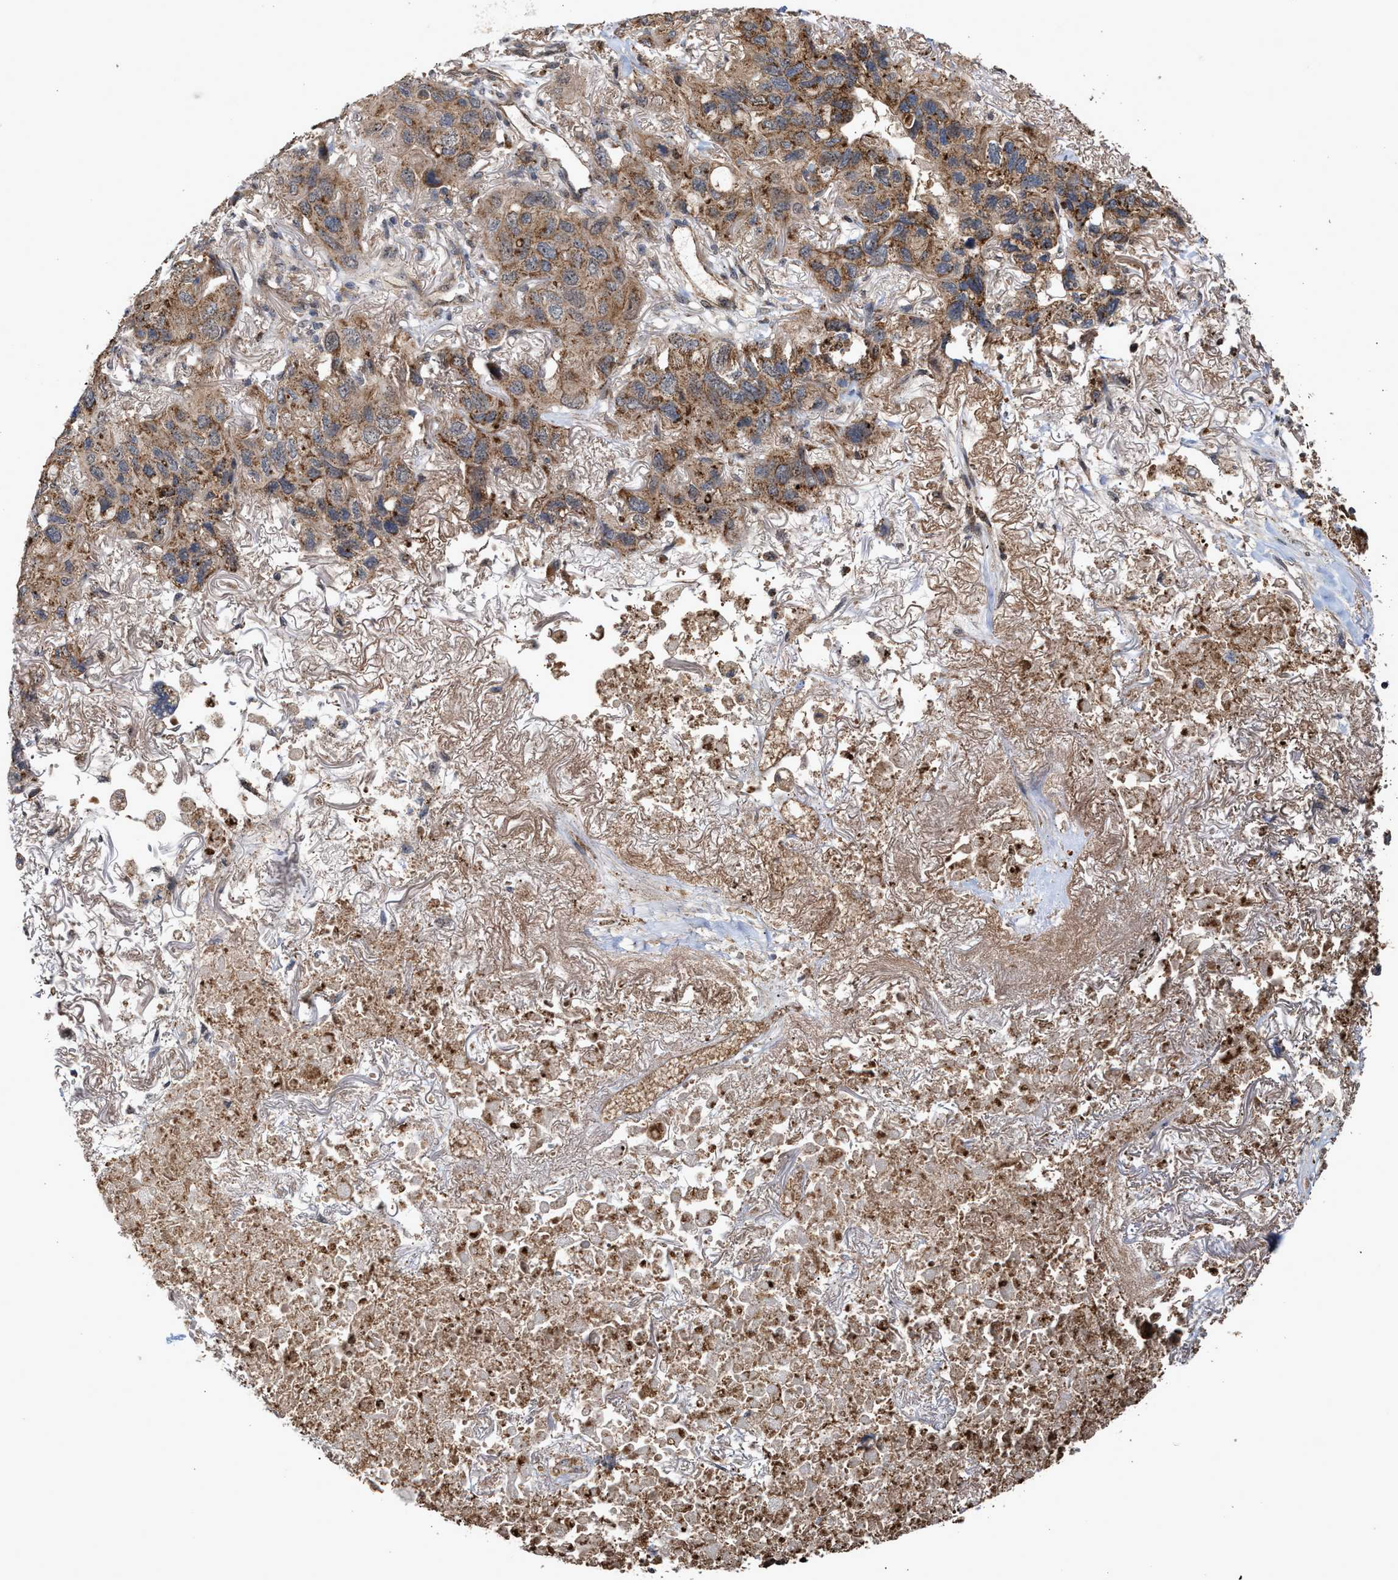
{"staining": {"intensity": "moderate", "quantity": ">75%", "location": "cytoplasmic/membranous,nuclear"}, "tissue": "lung cancer", "cell_type": "Tumor cells", "image_type": "cancer", "snomed": [{"axis": "morphology", "description": "Squamous cell carcinoma, NOS"}, {"axis": "topography", "description": "Lung"}], "caption": "Immunohistochemical staining of squamous cell carcinoma (lung) reveals medium levels of moderate cytoplasmic/membranous and nuclear protein expression in about >75% of tumor cells. The protein is stained brown, and the nuclei are stained in blue (DAB (3,3'-diaminobenzidine) IHC with brightfield microscopy, high magnification).", "gene": "EXOSC2", "patient": {"sex": "female", "age": 73}}